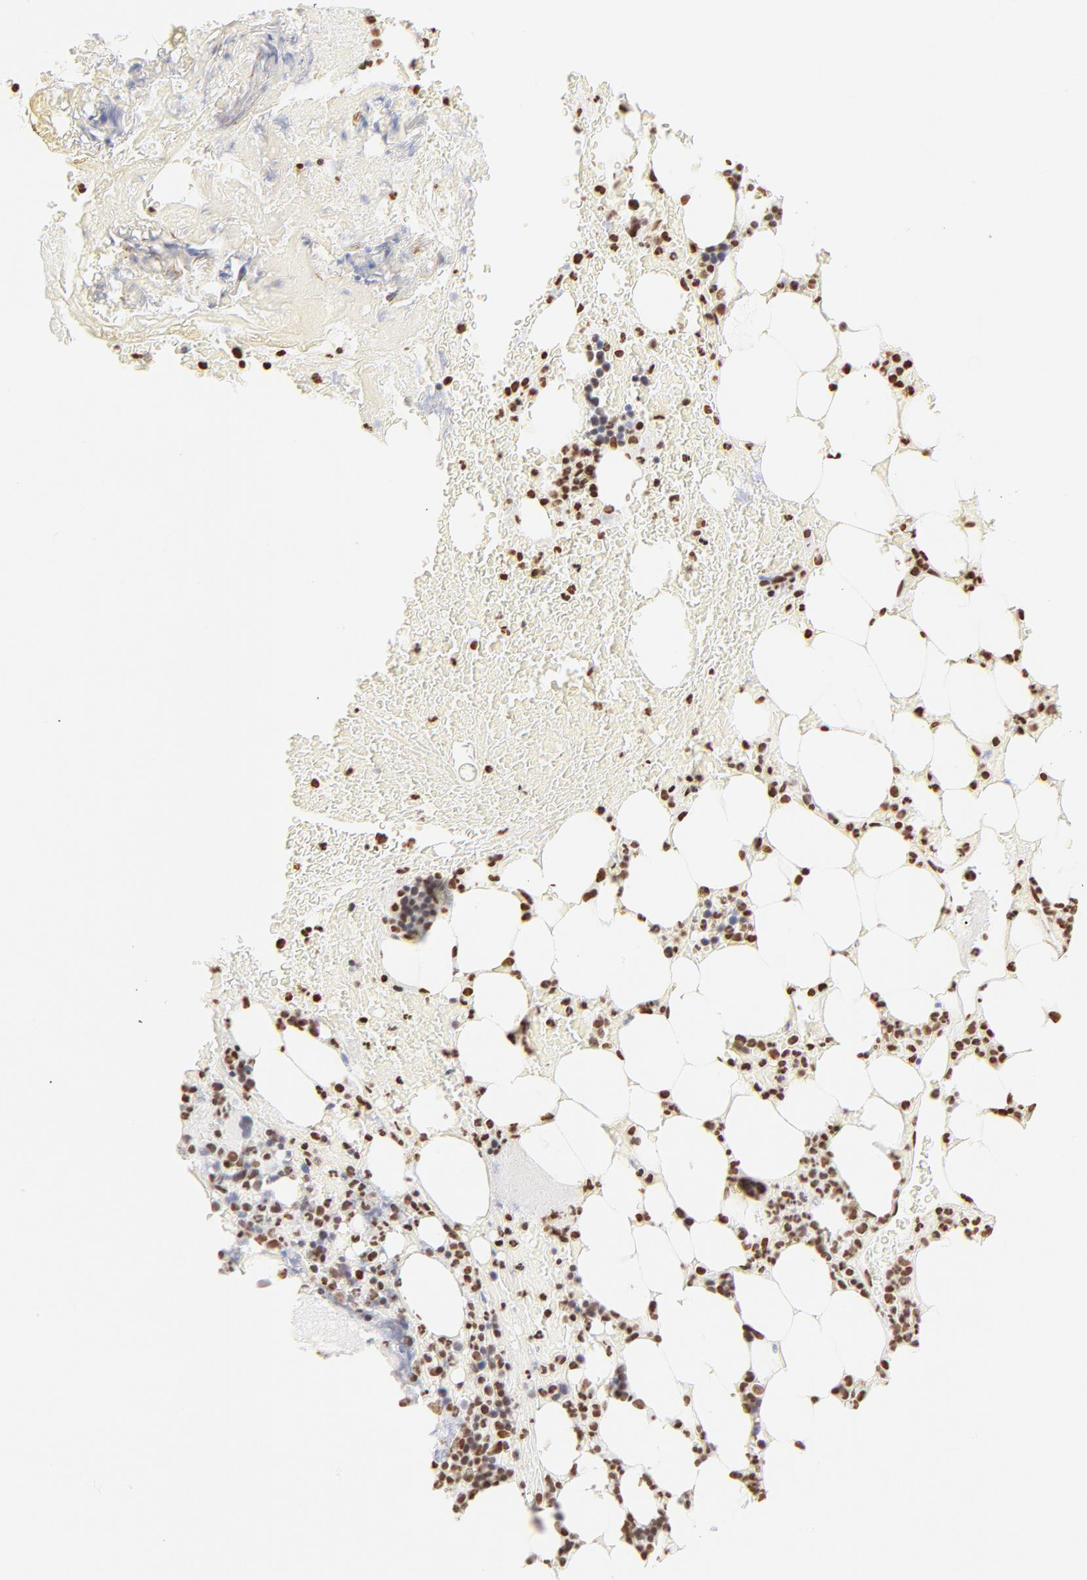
{"staining": {"intensity": "strong", "quantity": "25%-75%", "location": "nuclear"}, "tissue": "bone marrow", "cell_type": "Hematopoietic cells", "image_type": "normal", "snomed": [{"axis": "morphology", "description": "Normal tissue, NOS"}, {"axis": "topography", "description": "Bone marrow"}], "caption": "An immunohistochemistry micrograph of normal tissue is shown. Protein staining in brown labels strong nuclear positivity in bone marrow within hematopoietic cells. (brown staining indicates protein expression, while blue staining denotes nuclei).", "gene": "ZNF540", "patient": {"sex": "female", "age": 73}}